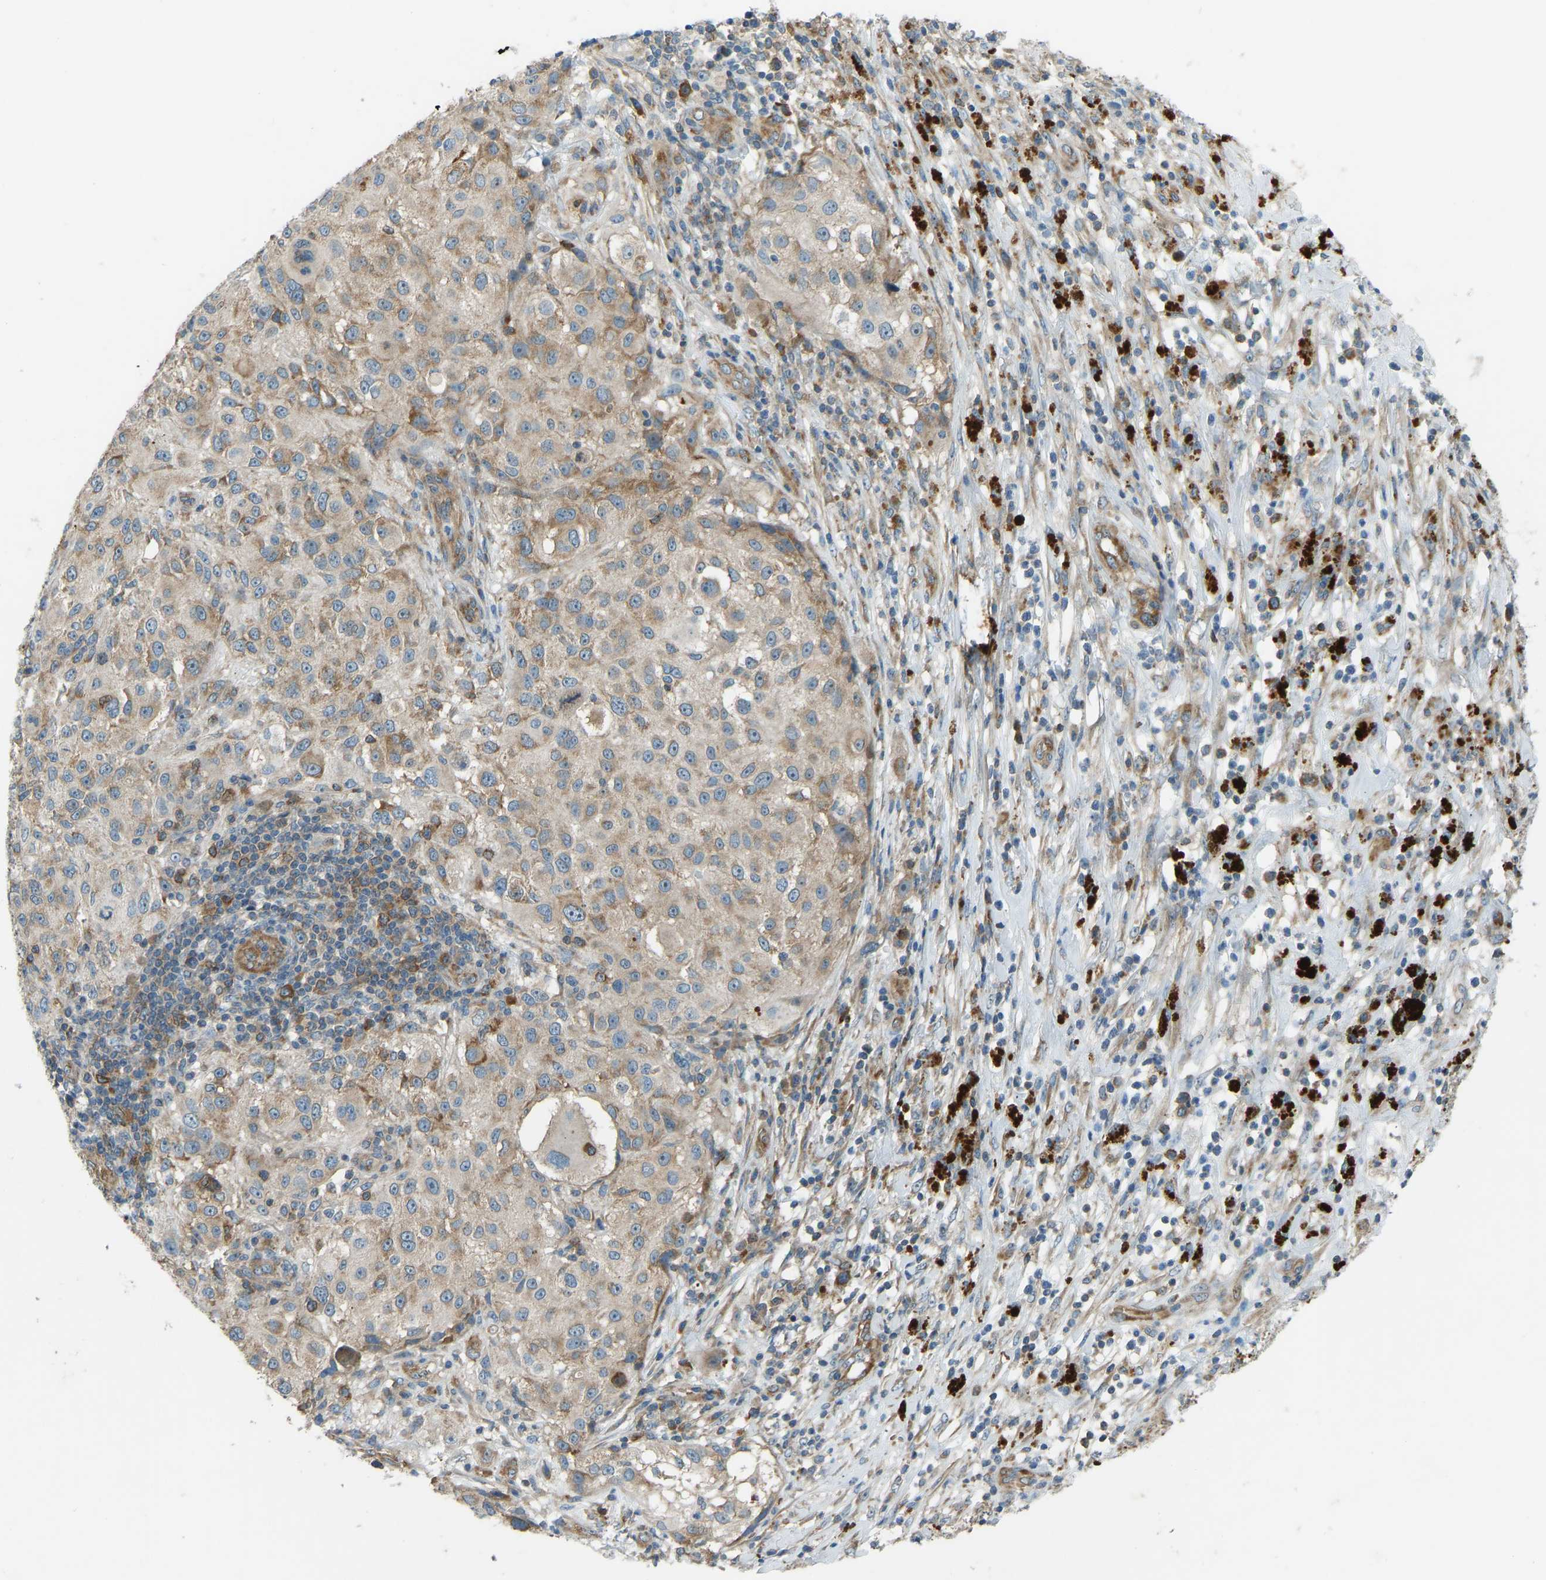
{"staining": {"intensity": "moderate", "quantity": ">75%", "location": "cytoplasmic/membranous"}, "tissue": "melanoma", "cell_type": "Tumor cells", "image_type": "cancer", "snomed": [{"axis": "morphology", "description": "Necrosis, NOS"}, {"axis": "morphology", "description": "Malignant melanoma, NOS"}, {"axis": "topography", "description": "Skin"}], "caption": "An immunohistochemistry (IHC) photomicrograph of tumor tissue is shown. Protein staining in brown shows moderate cytoplasmic/membranous positivity in malignant melanoma within tumor cells.", "gene": "STAU2", "patient": {"sex": "female", "age": 87}}